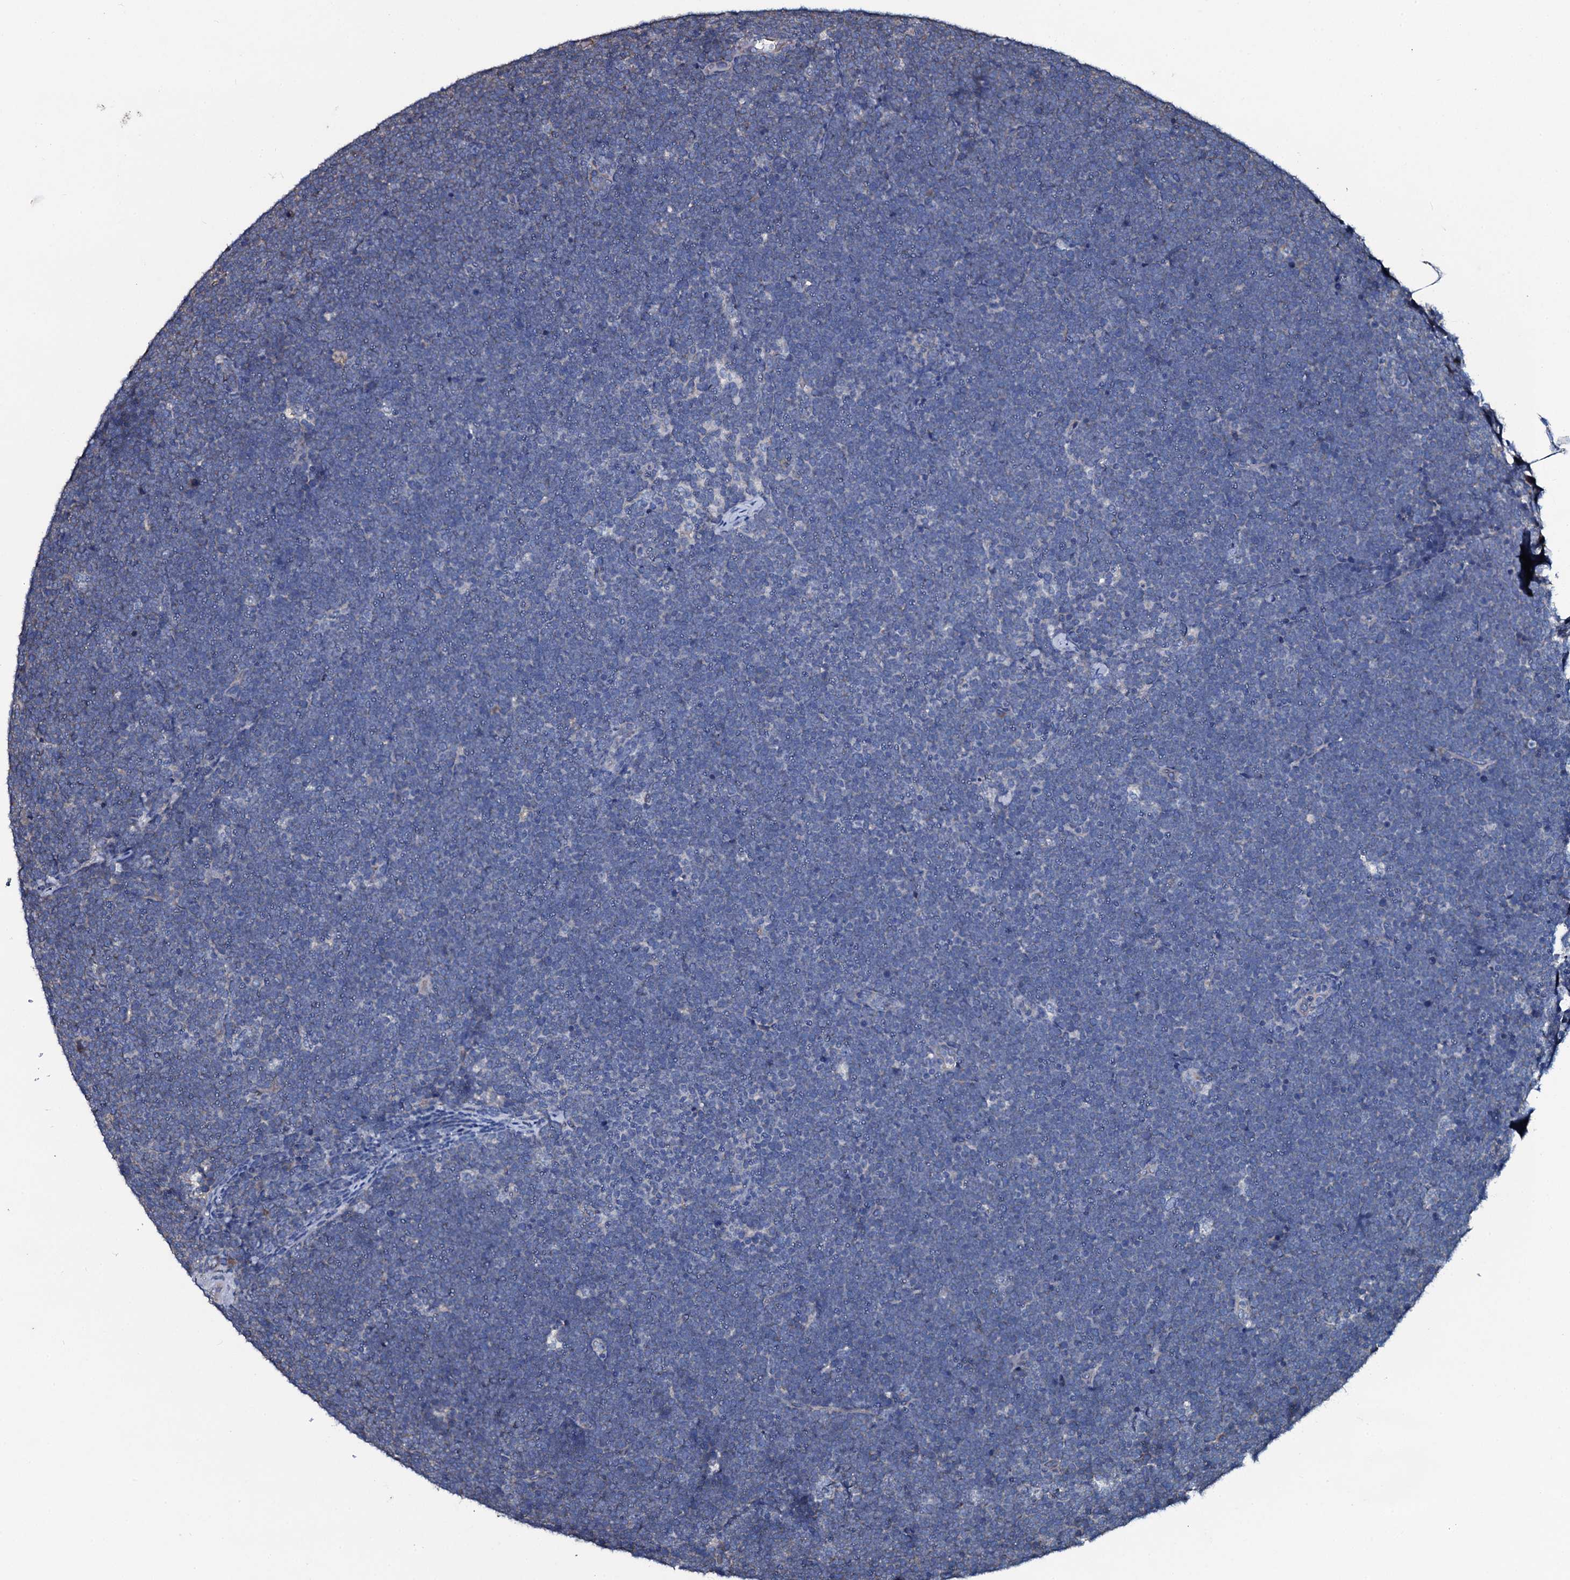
{"staining": {"intensity": "negative", "quantity": "none", "location": "none"}, "tissue": "lymphoma", "cell_type": "Tumor cells", "image_type": "cancer", "snomed": [{"axis": "morphology", "description": "Malignant lymphoma, non-Hodgkin's type, High grade"}, {"axis": "topography", "description": "Lymph node"}], "caption": "High-grade malignant lymphoma, non-Hodgkin's type stained for a protein using IHC exhibits no expression tumor cells.", "gene": "DMAC2", "patient": {"sex": "male", "age": 13}}